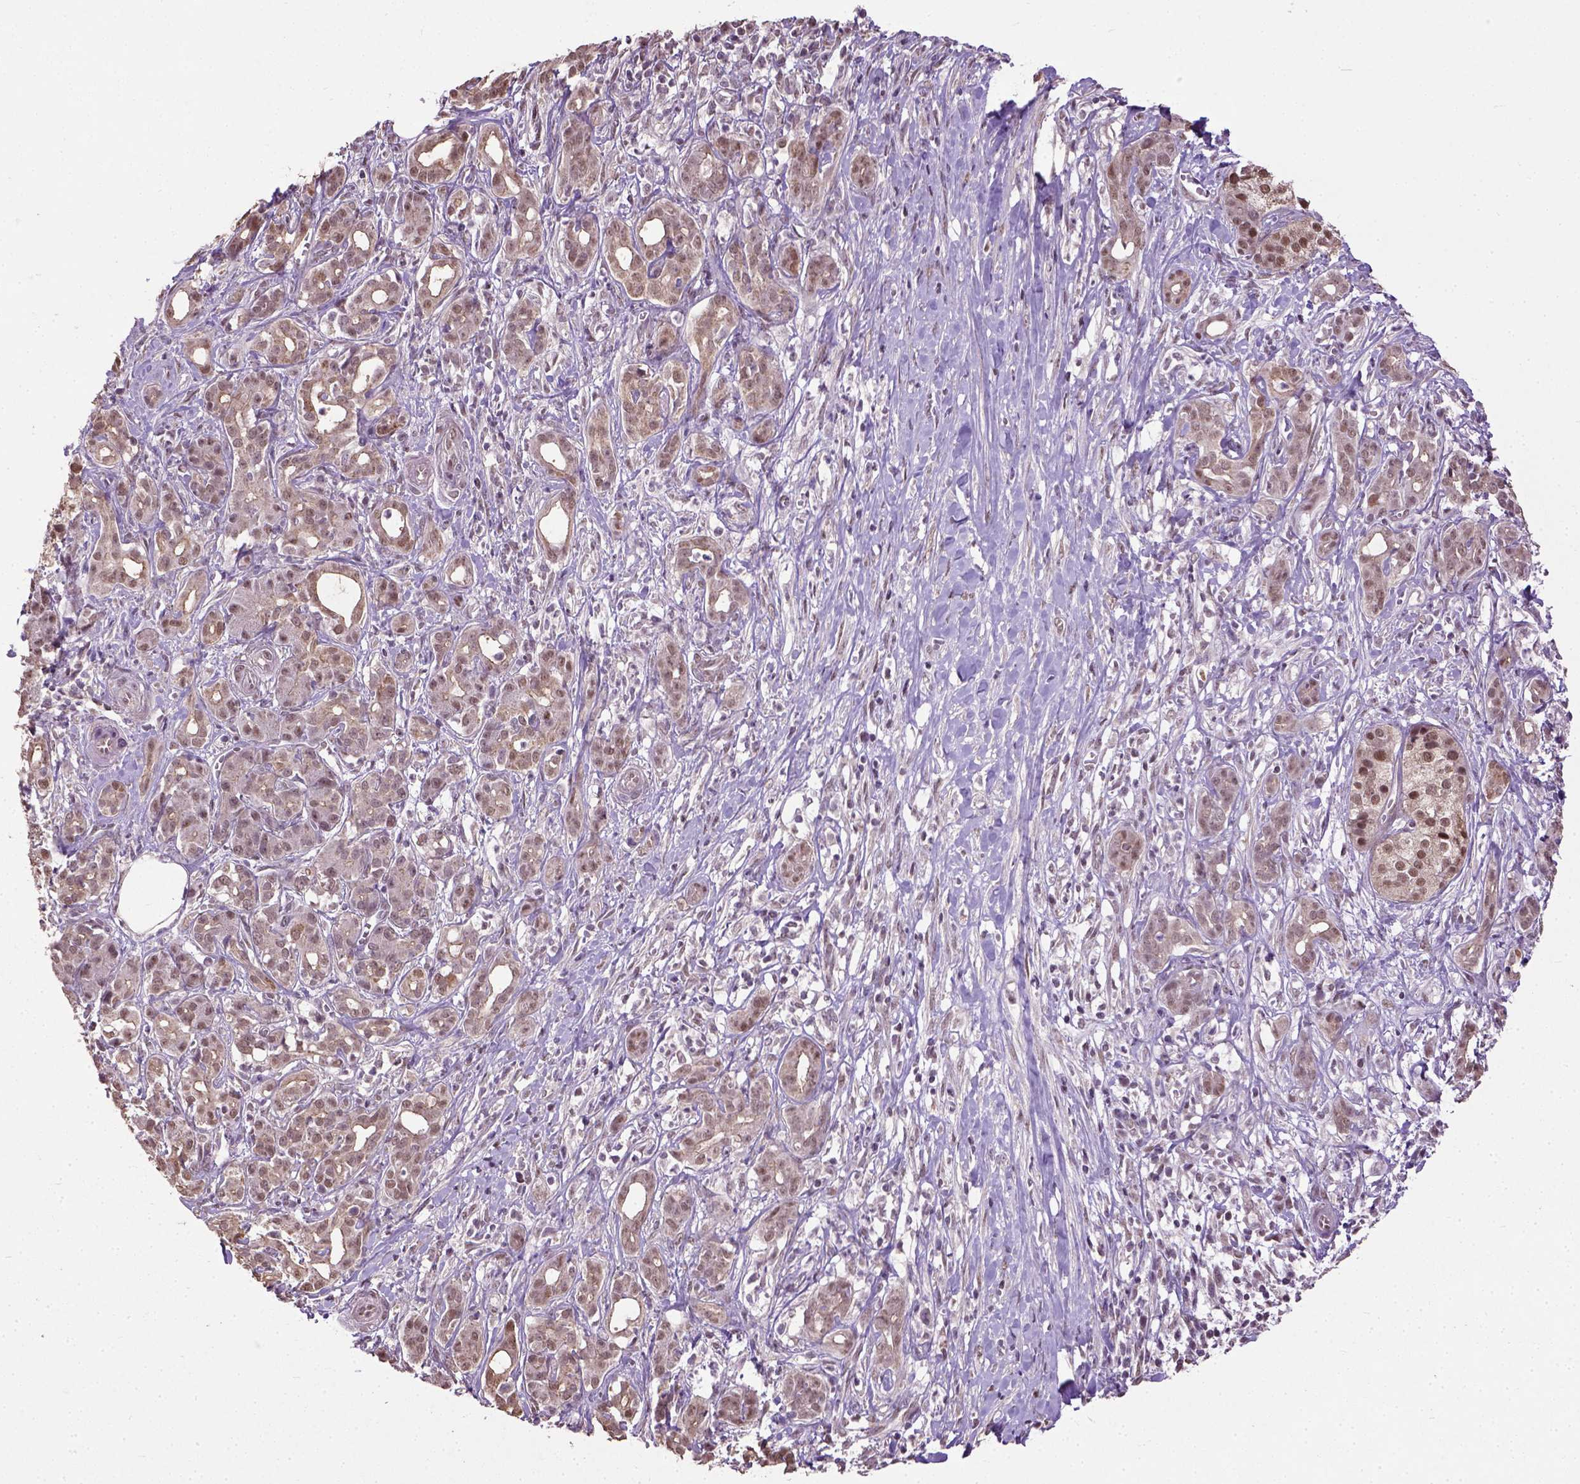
{"staining": {"intensity": "moderate", "quantity": ">75%", "location": "cytoplasmic/membranous,nuclear"}, "tissue": "pancreatic cancer", "cell_type": "Tumor cells", "image_type": "cancer", "snomed": [{"axis": "morphology", "description": "Adenocarcinoma, NOS"}, {"axis": "topography", "description": "Pancreas"}], "caption": "Protein staining exhibits moderate cytoplasmic/membranous and nuclear staining in about >75% of tumor cells in pancreatic cancer (adenocarcinoma).", "gene": "UBA3", "patient": {"sex": "male", "age": 61}}